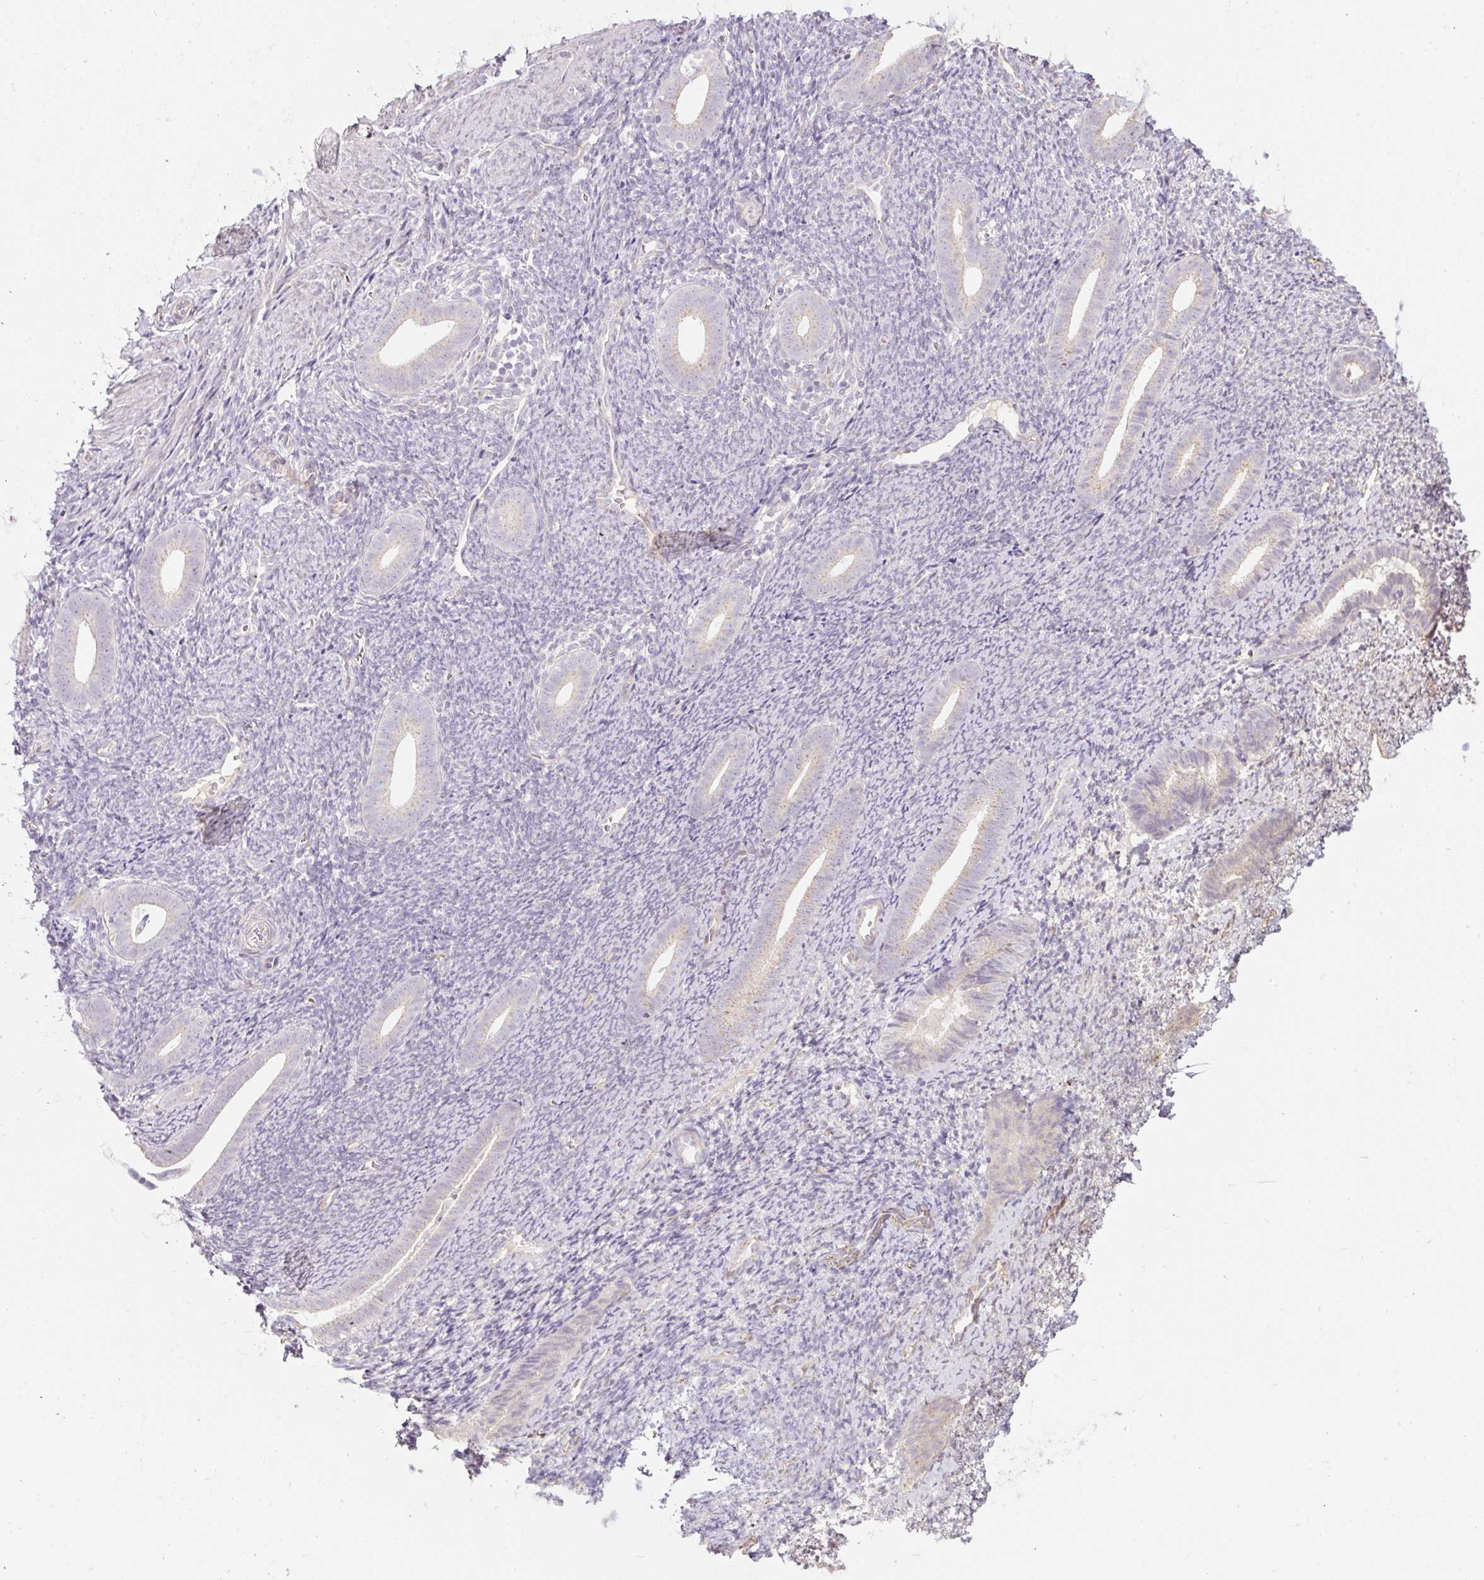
{"staining": {"intensity": "negative", "quantity": "none", "location": "none"}, "tissue": "endometrium", "cell_type": "Cells in endometrial stroma", "image_type": "normal", "snomed": [{"axis": "morphology", "description": "Normal tissue, NOS"}, {"axis": "topography", "description": "Endometrium"}], "caption": "Human endometrium stained for a protein using IHC reveals no positivity in cells in endometrial stroma.", "gene": "NBPF11", "patient": {"sex": "female", "age": 39}}